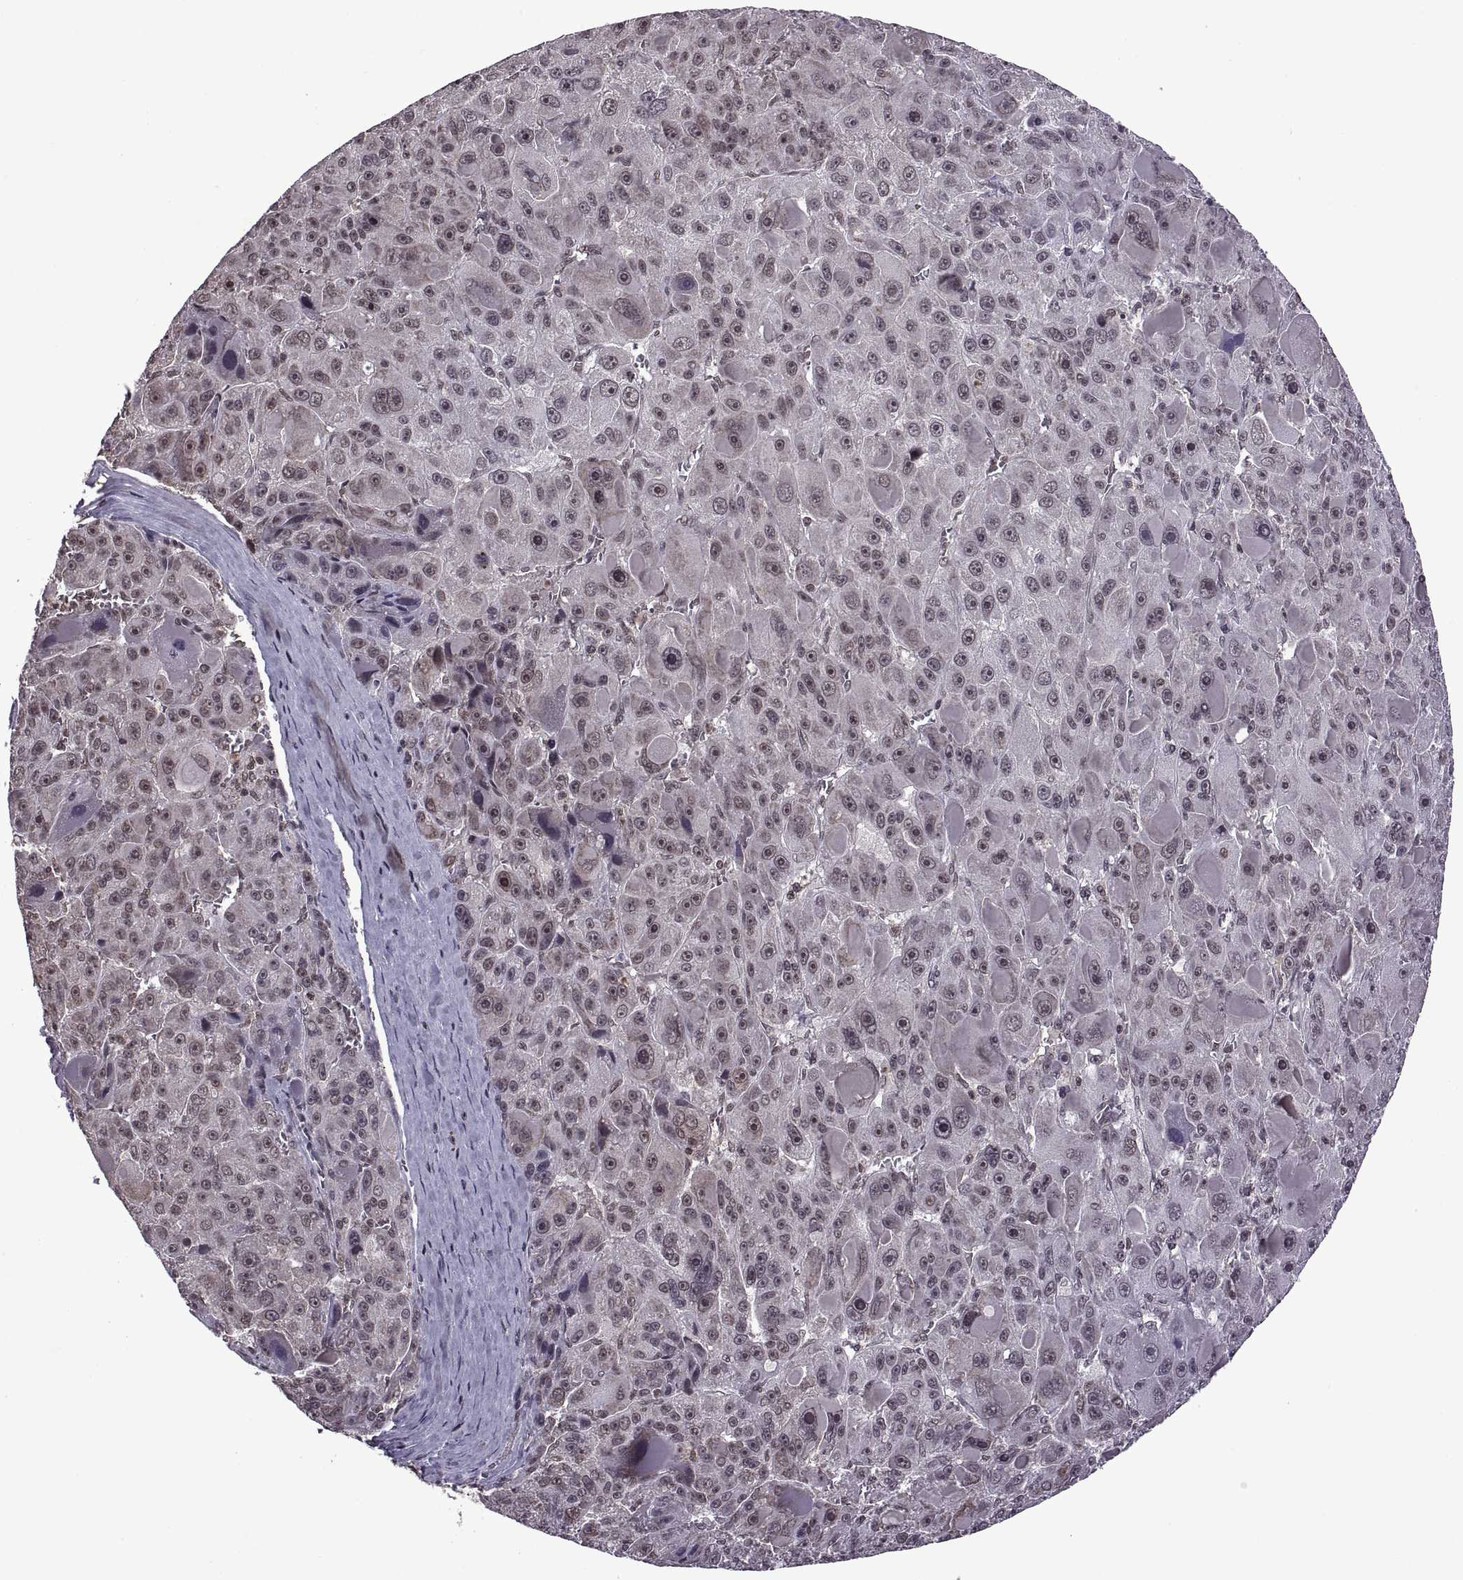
{"staining": {"intensity": "weak", "quantity": "<25%", "location": "nuclear"}, "tissue": "liver cancer", "cell_type": "Tumor cells", "image_type": "cancer", "snomed": [{"axis": "morphology", "description": "Carcinoma, Hepatocellular, NOS"}, {"axis": "topography", "description": "Liver"}], "caption": "This is an IHC micrograph of human liver hepatocellular carcinoma. There is no staining in tumor cells.", "gene": "INTS3", "patient": {"sex": "male", "age": 76}}